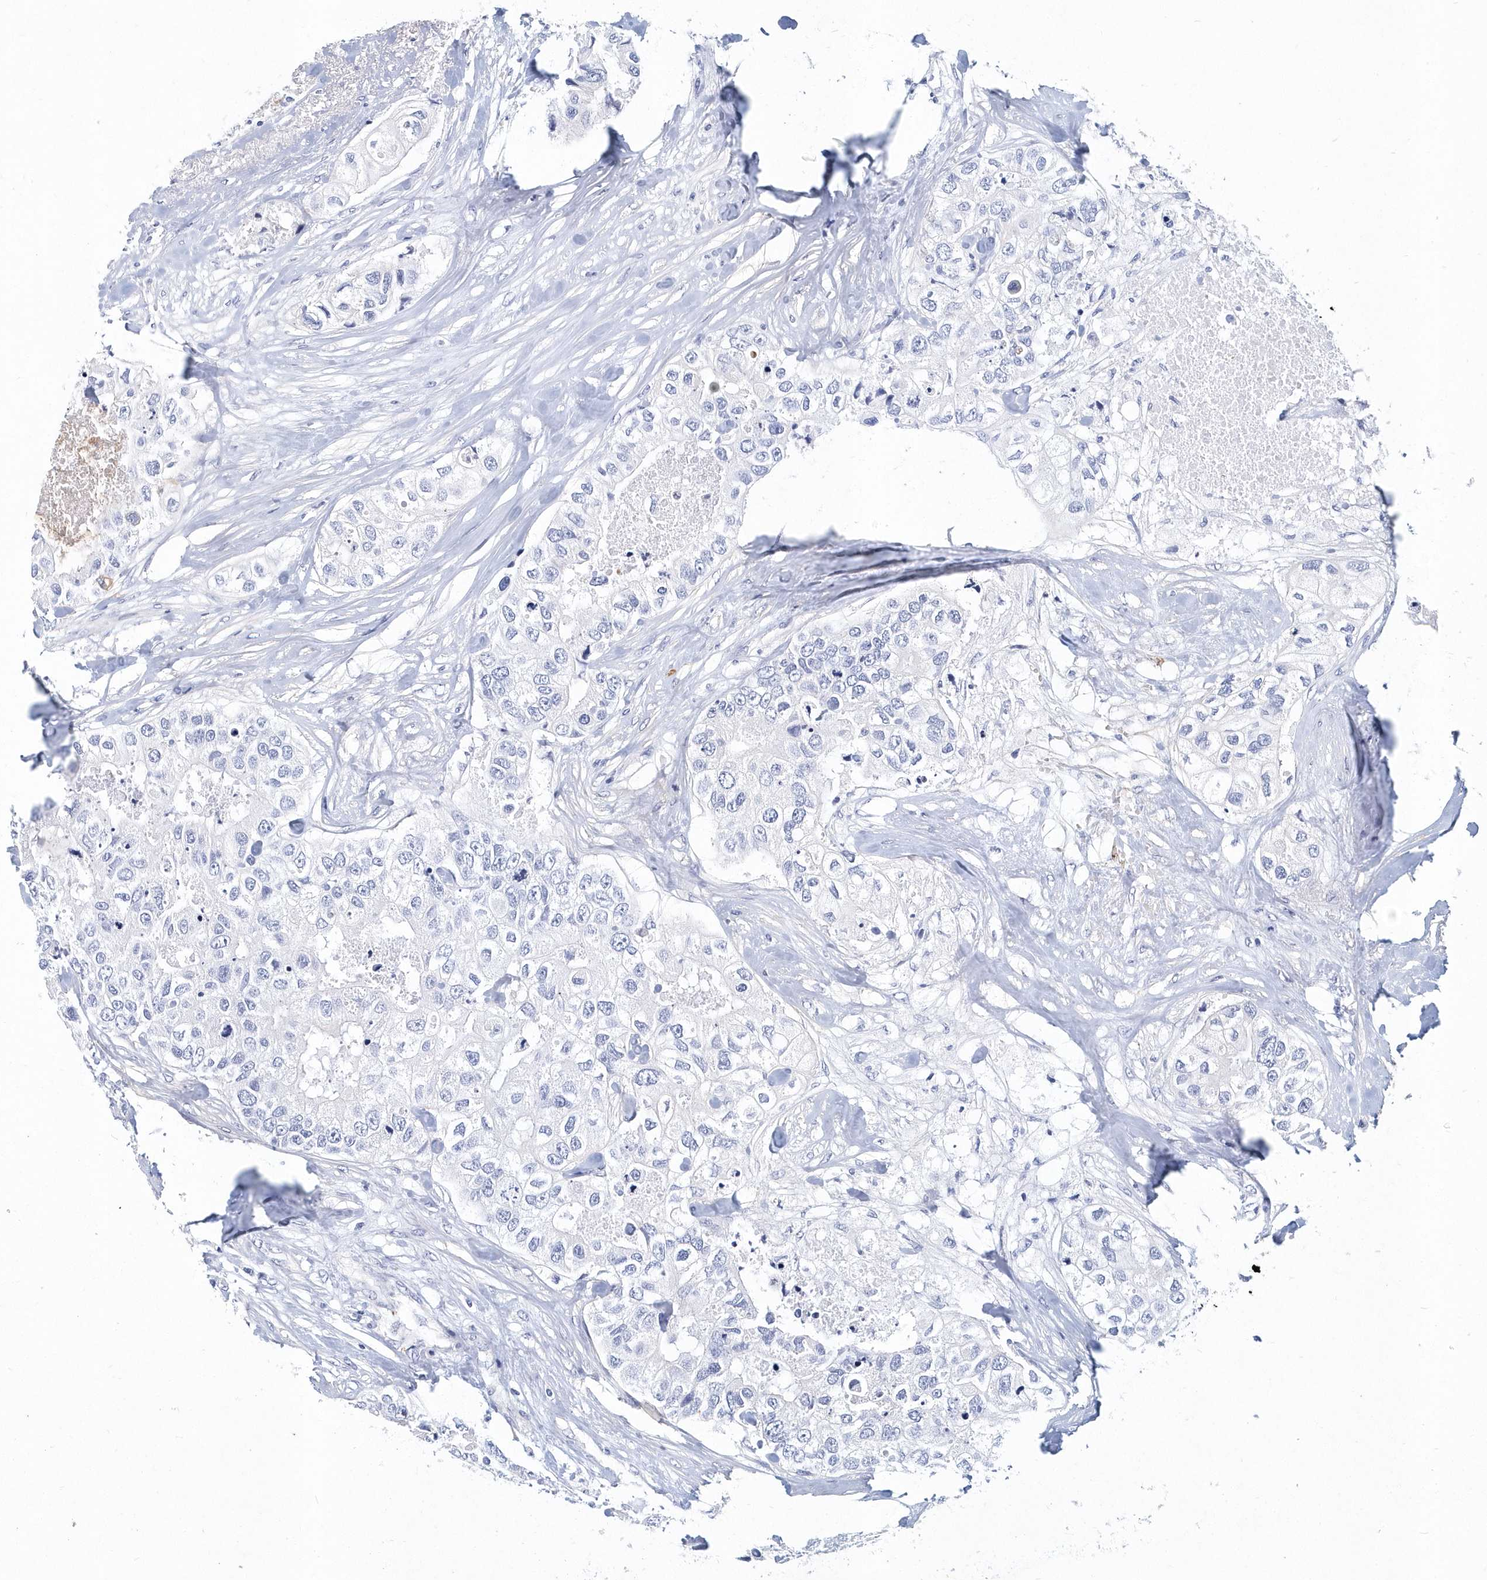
{"staining": {"intensity": "negative", "quantity": "none", "location": "none"}, "tissue": "breast cancer", "cell_type": "Tumor cells", "image_type": "cancer", "snomed": [{"axis": "morphology", "description": "Duct carcinoma"}, {"axis": "topography", "description": "Breast"}], "caption": "This photomicrograph is of infiltrating ductal carcinoma (breast) stained with immunohistochemistry (IHC) to label a protein in brown with the nuclei are counter-stained blue. There is no positivity in tumor cells.", "gene": "ITGA2B", "patient": {"sex": "female", "age": 62}}